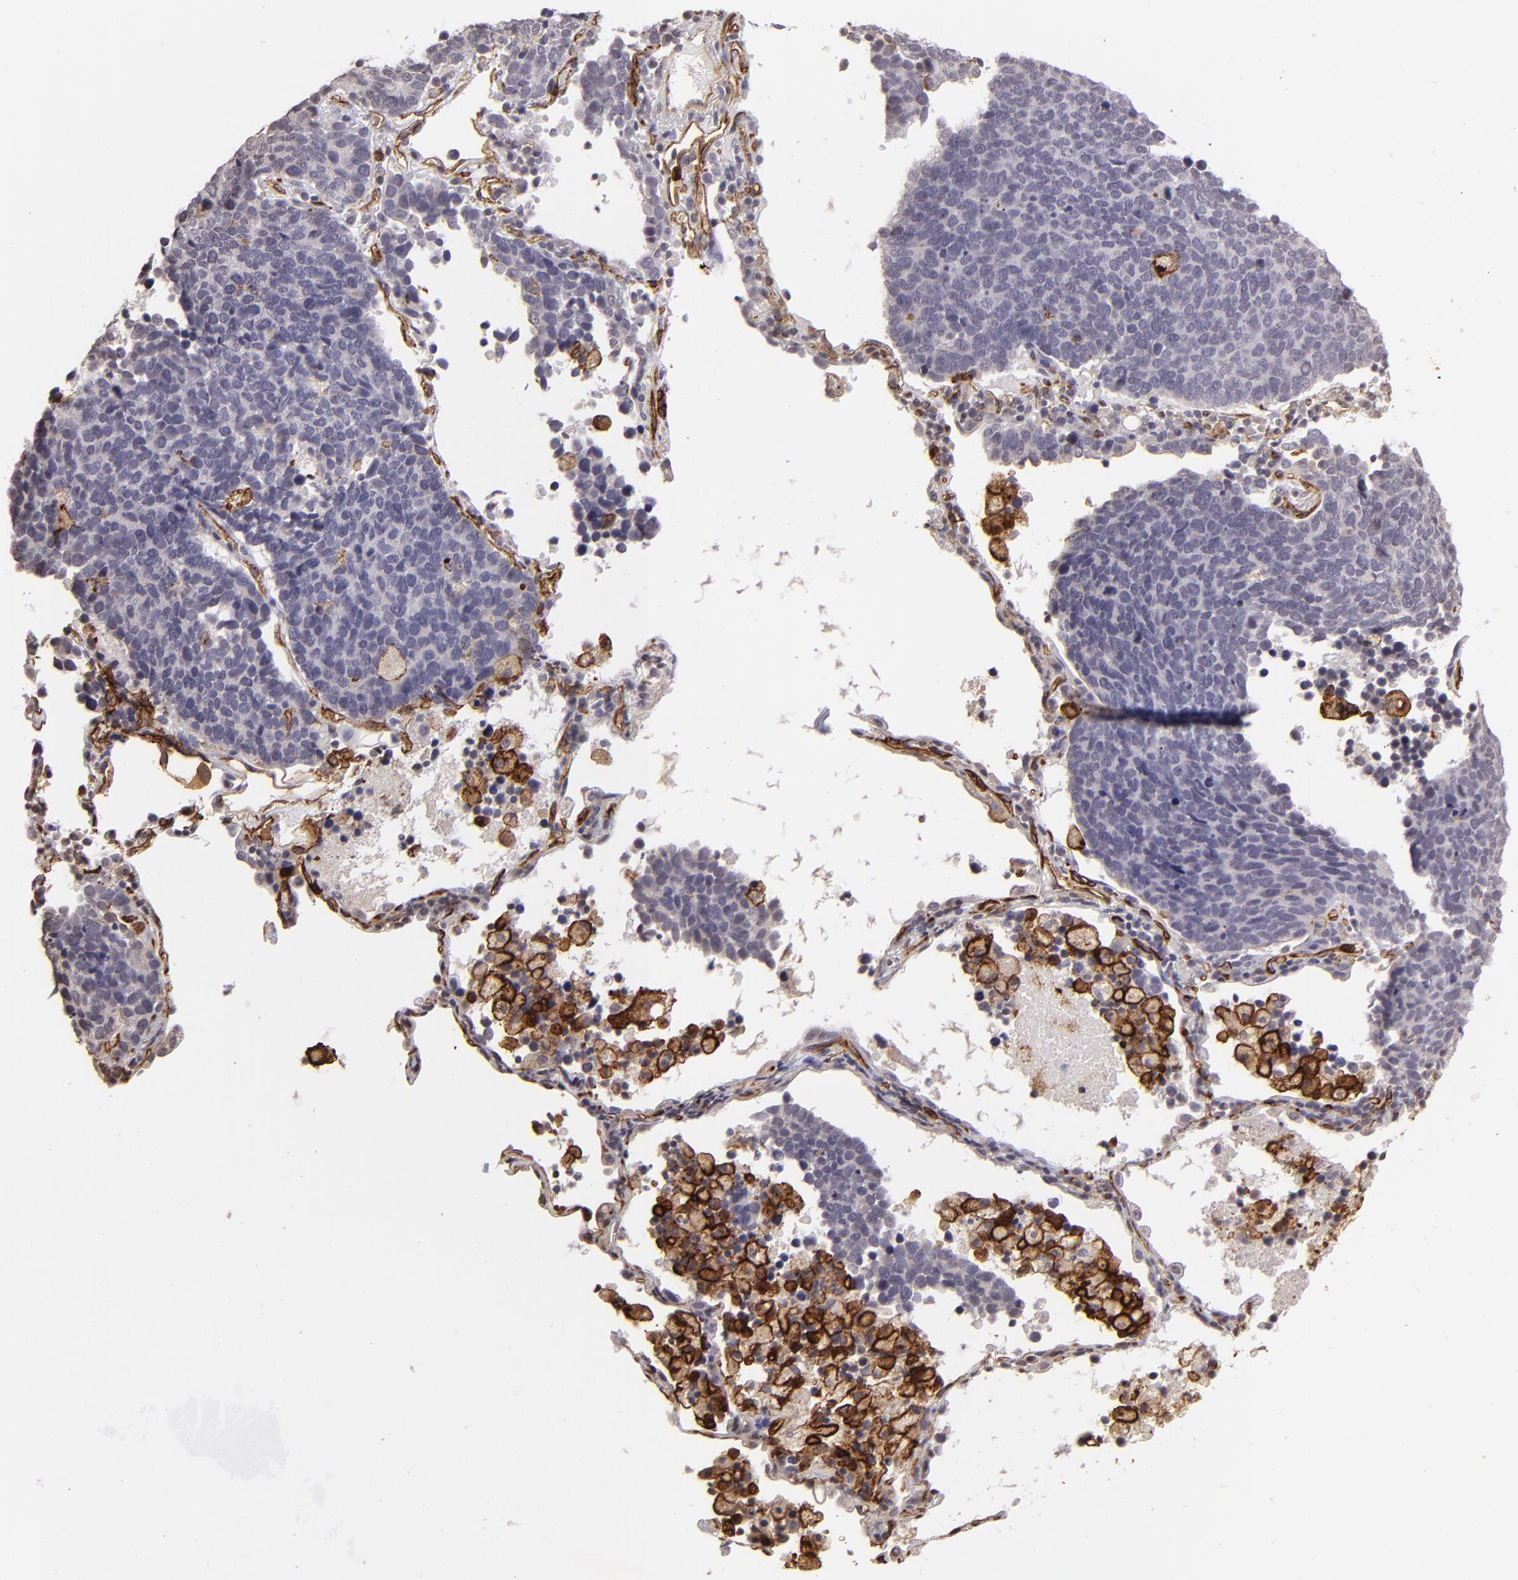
{"staining": {"intensity": "negative", "quantity": "none", "location": "none"}, "tissue": "lung cancer", "cell_type": "Tumor cells", "image_type": "cancer", "snomed": [{"axis": "morphology", "description": "Neoplasm, malignant, NOS"}, {"axis": "topography", "description": "Lung"}], "caption": "Immunohistochemical staining of human malignant neoplasm (lung) shows no significant expression in tumor cells.", "gene": "DYSF", "patient": {"sex": "female", "age": 75}}